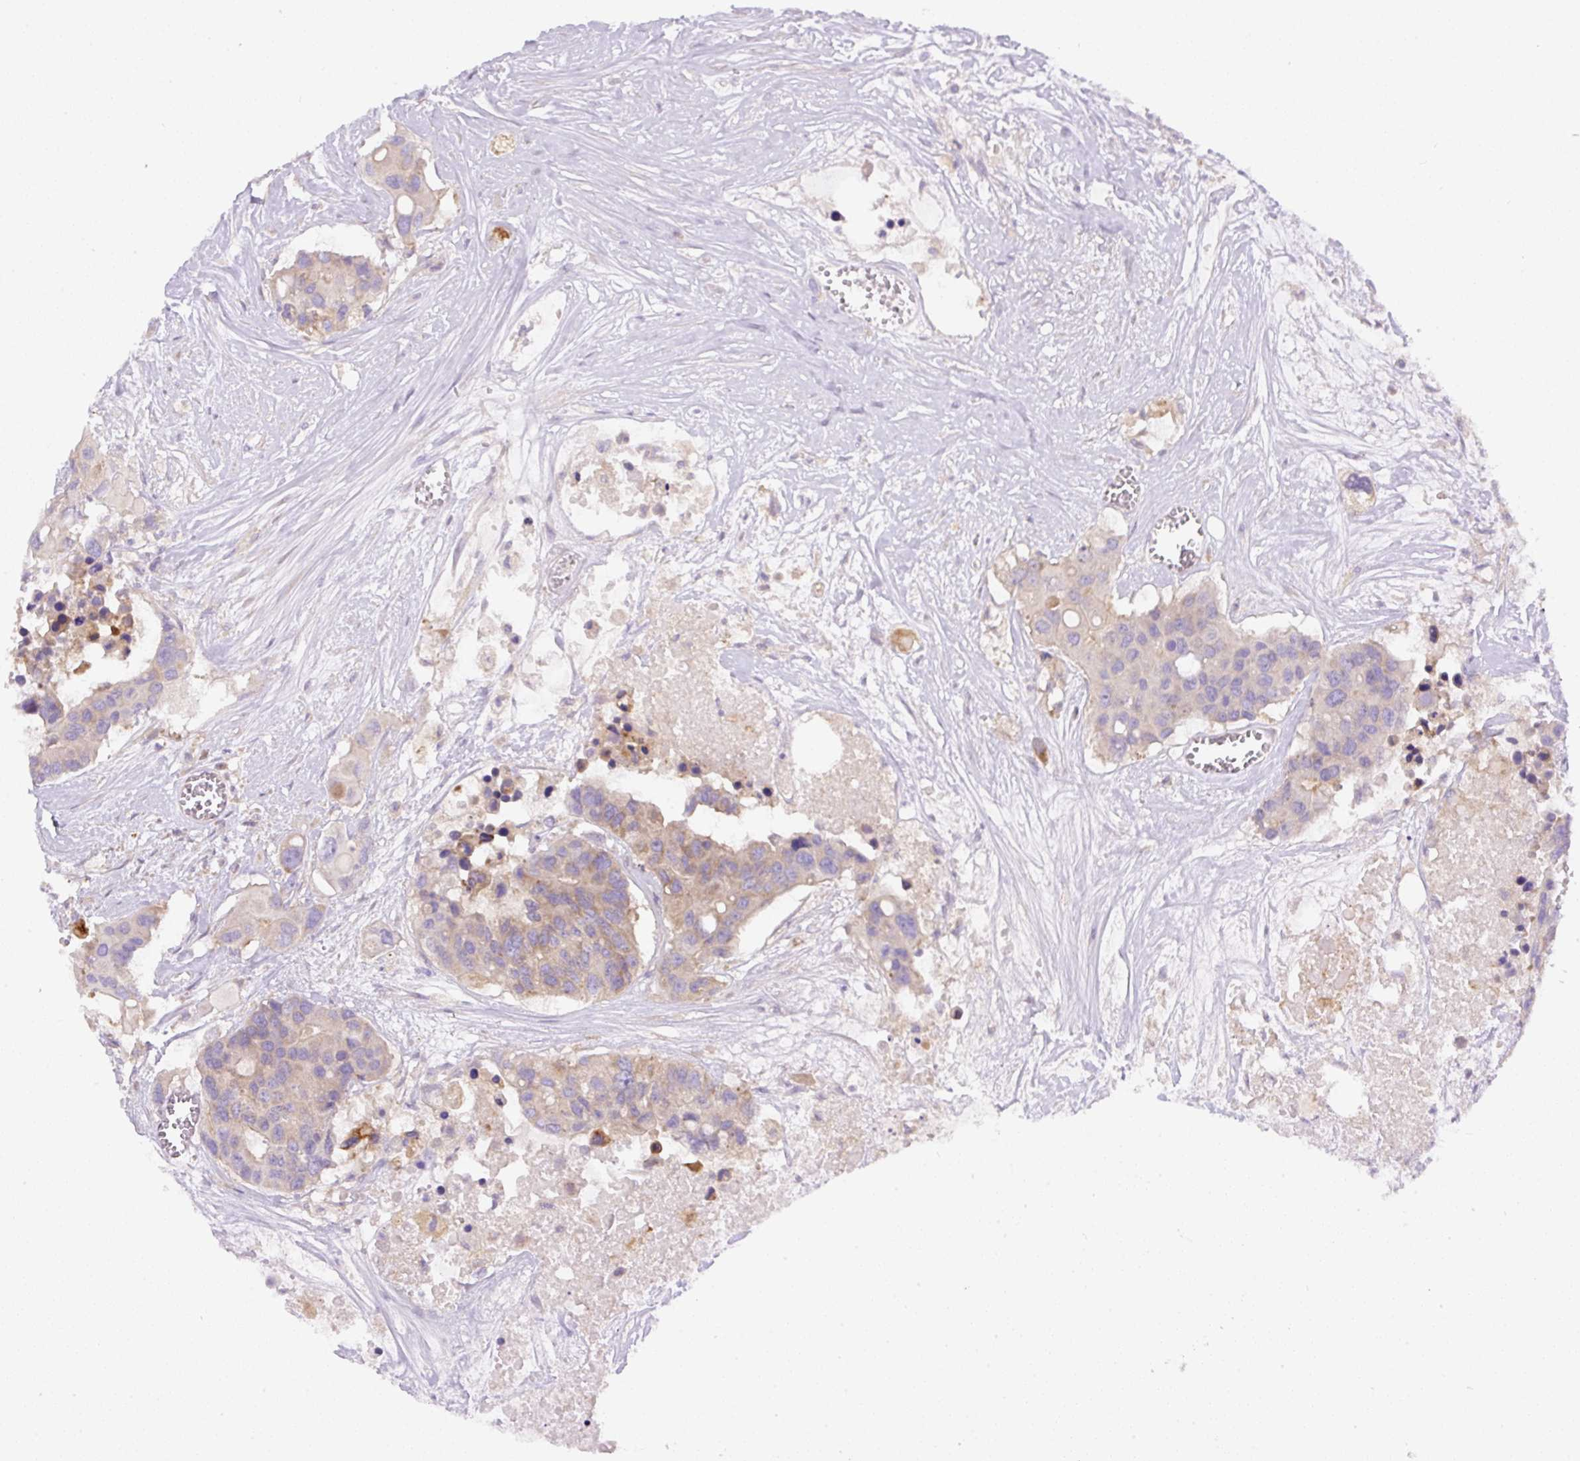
{"staining": {"intensity": "weak", "quantity": ">75%", "location": "cytoplasmic/membranous"}, "tissue": "colorectal cancer", "cell_type": "Tumor cells", "image_type": "cancer", "snomed": [{"axis": "morphology", "description": "Adenocarcinoma, NOS"}, {"axis": "topography", "description": "Colon"}], "caption": "Immunohistochemistry micrograph of neoplastic tissue: human colorectal cancer stained using immunohistochemistry (IHC) shows low levels of weak protein expression localized specifically in the cytoplasmic/membranous of tumor cells, appearing as a cytoplasmic/membranous brown color.", "gene": "DAPK1", "patient": {"sex": "male", "age": 77}}